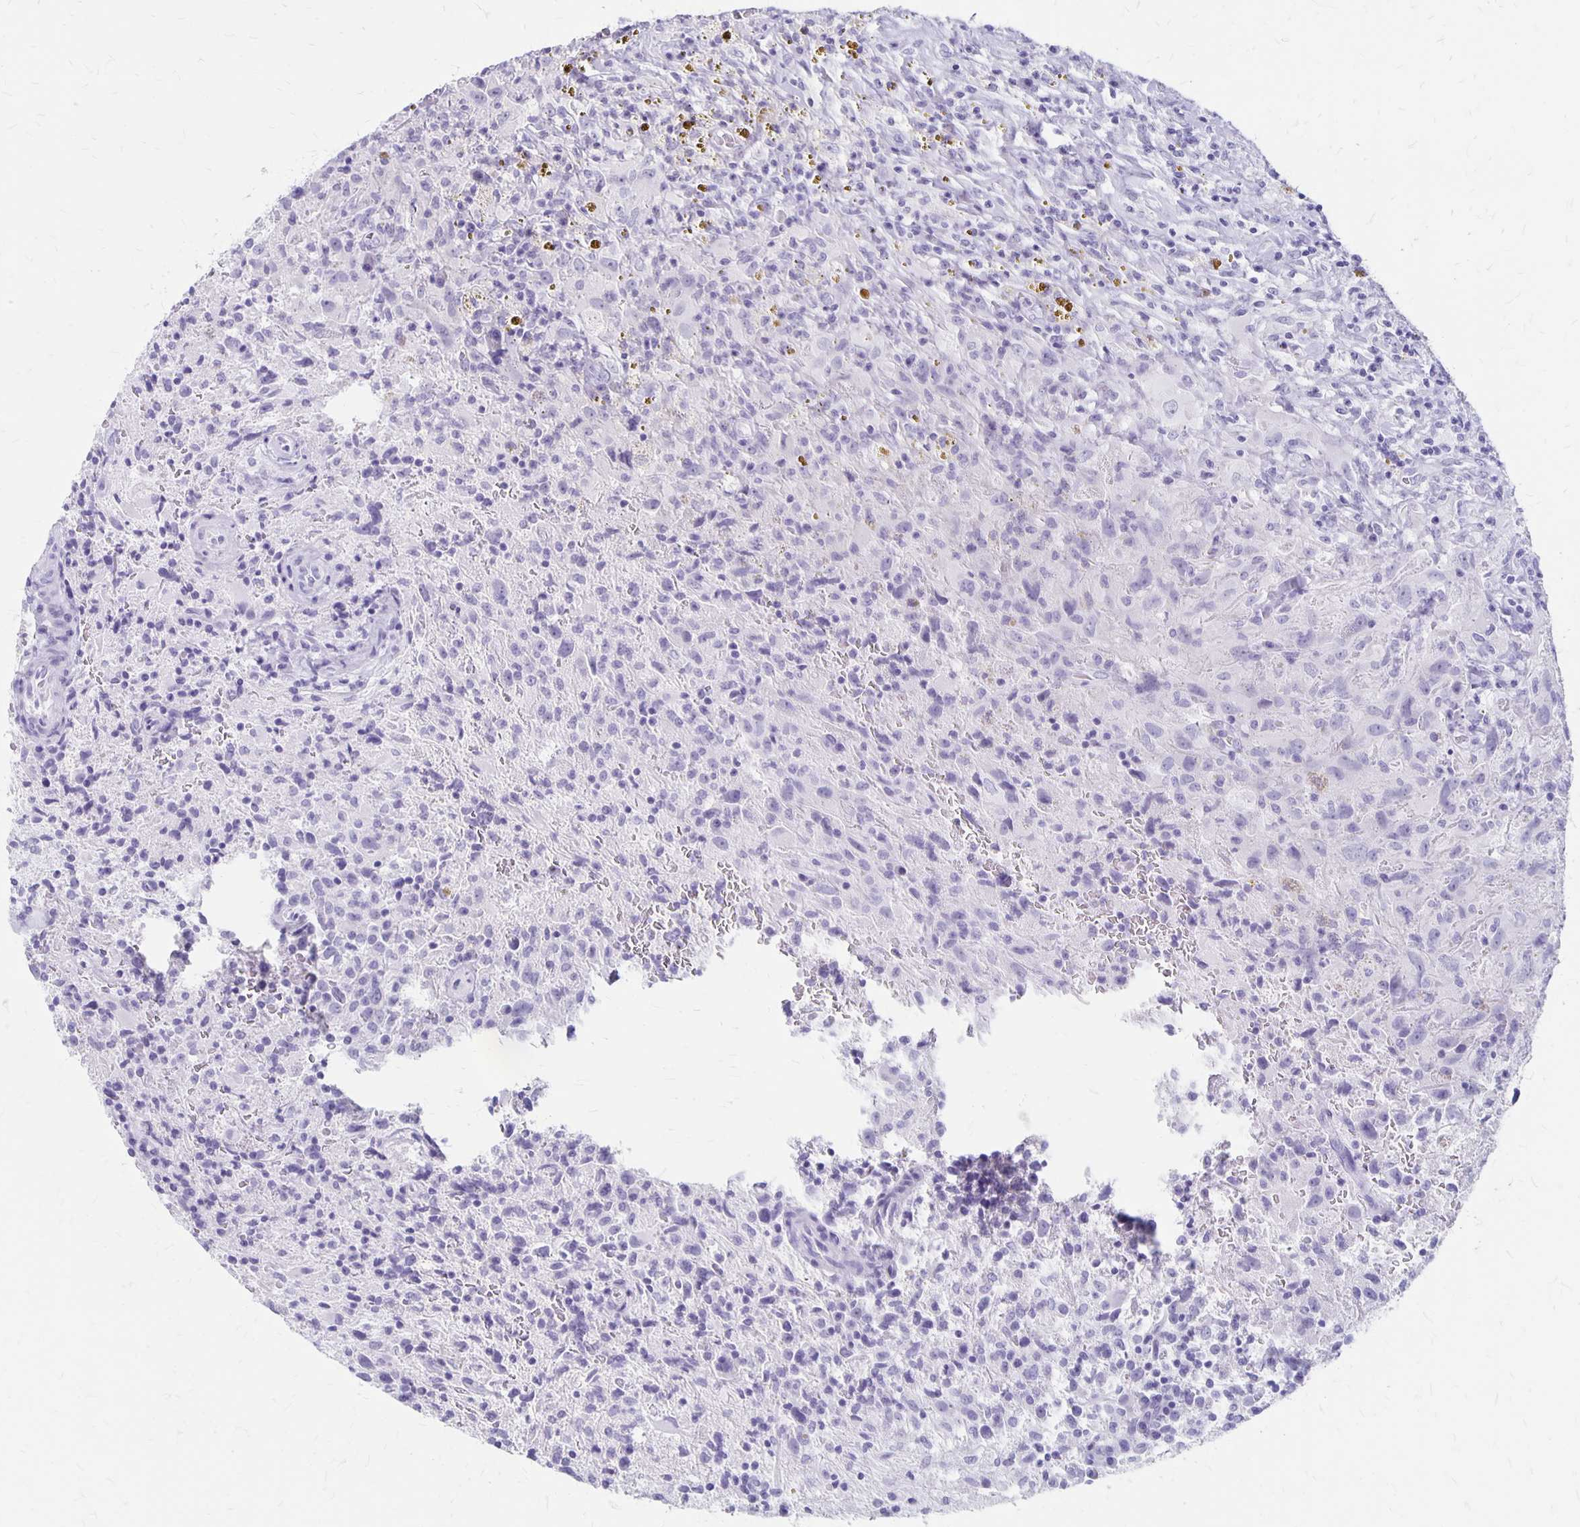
{"staining": {"intensity": "negative", "quantity": "none", "location": "none"}, "tissue": "glioma", "cell_type": "Tumor cells", "image_type": "cancer", "snomed": [{"axis": "morphology", "description": "Glioma, malignant, High grade"}, {"axis": "topography", "description": "Brain"}], "caption": "A histopathology image of glioma stained for a protein displays no brown staining in tumor cells.", "gene": "MAGEC2", "patient": {"sex": "male", "age": 68}}